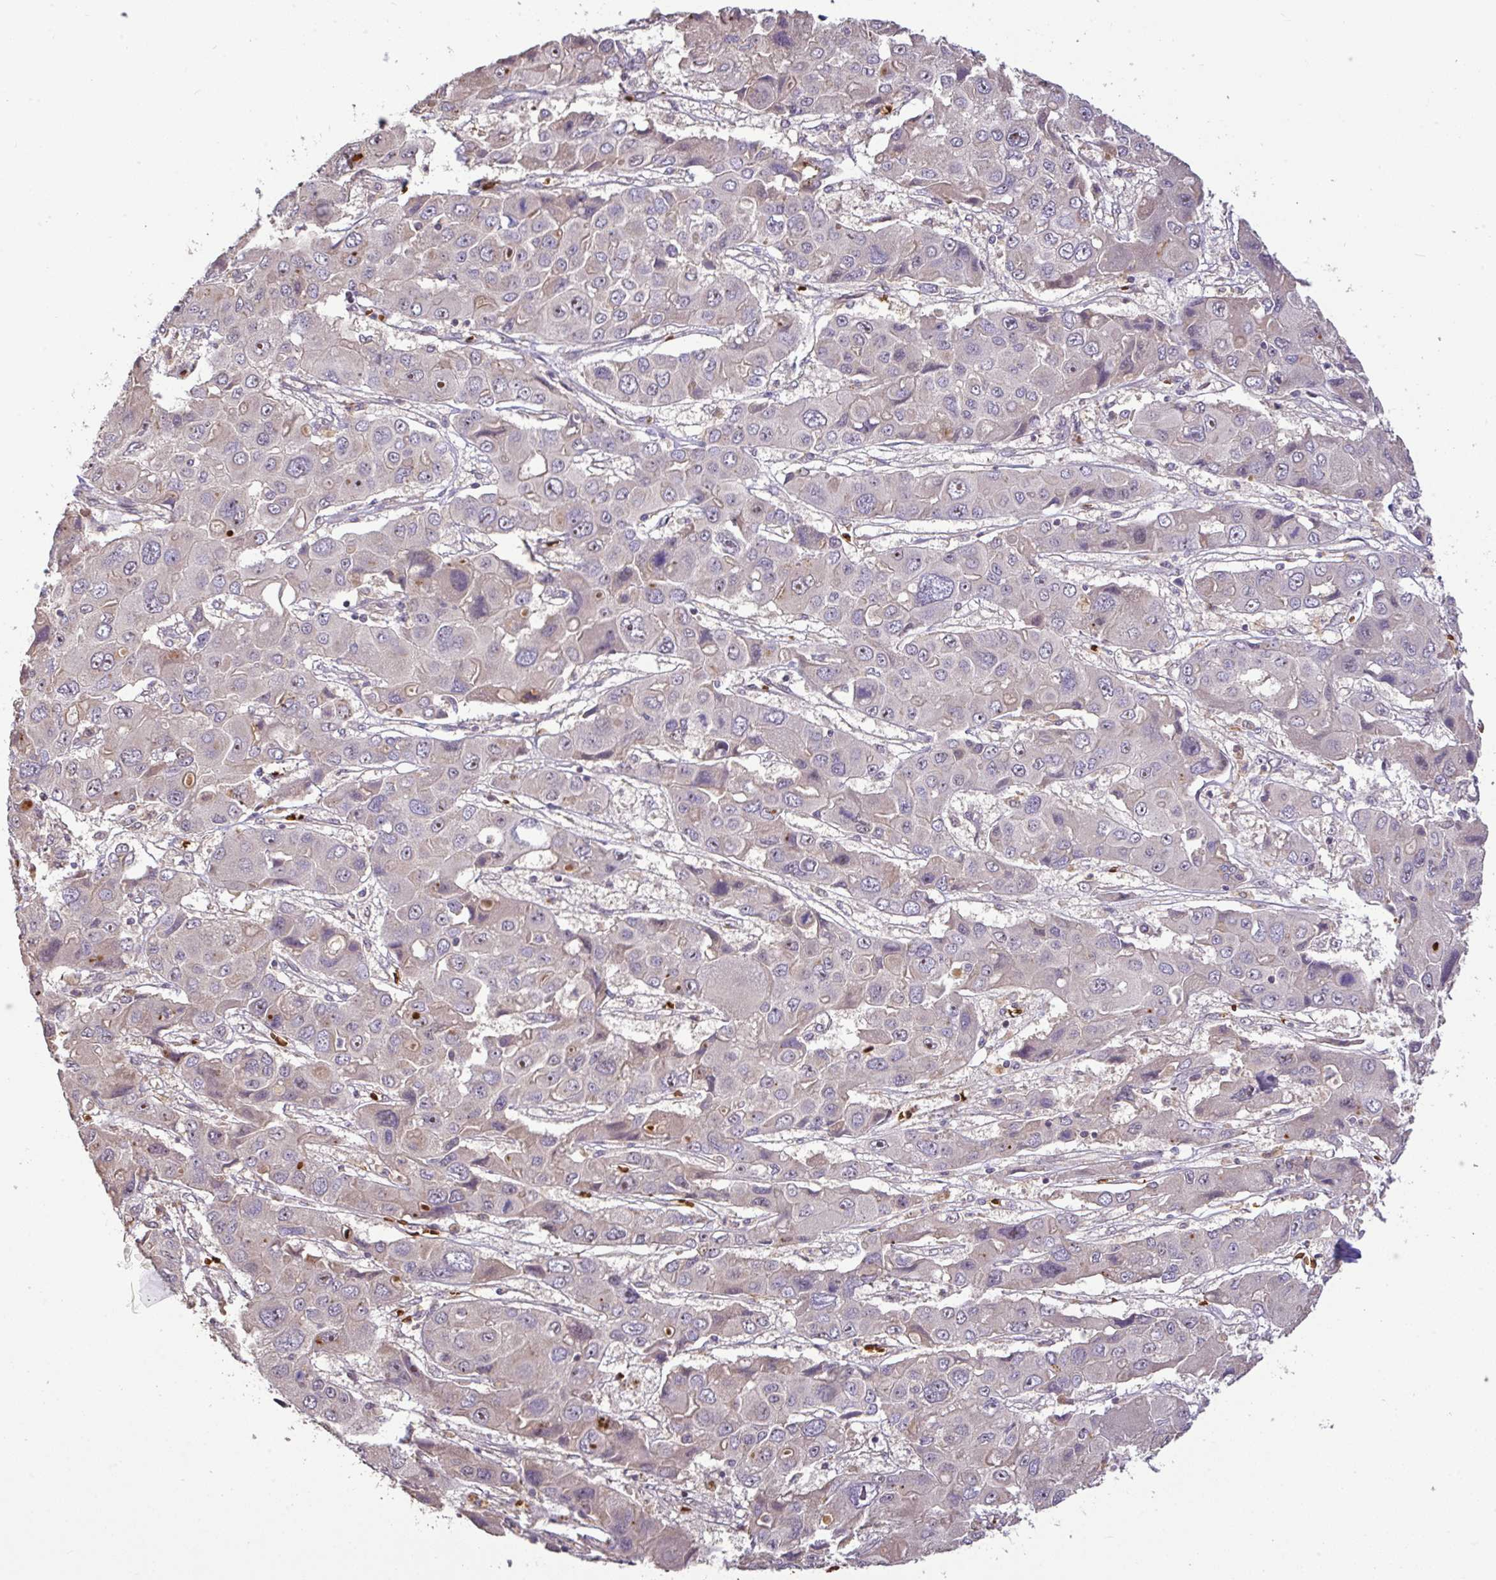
{"staining": {"intensity": "negative", "quantity": "none", "location": "none"}, "tissue": "liver cancer", "cell_type": "Tumor cells", "image_type": "cancer", "snomed": [{"axis": "morphology", "description": "Cholangiocarcinoma"}, {"axis": "topography", "description": "Liver"}], "caption": "A photomicrograph of cholangiocarcinoma (liver) stained for a protein reveals no brown staining in tumor cells.", "gene": "C1QTNF9B", "patient": {"sex": "male", "age": 67}}